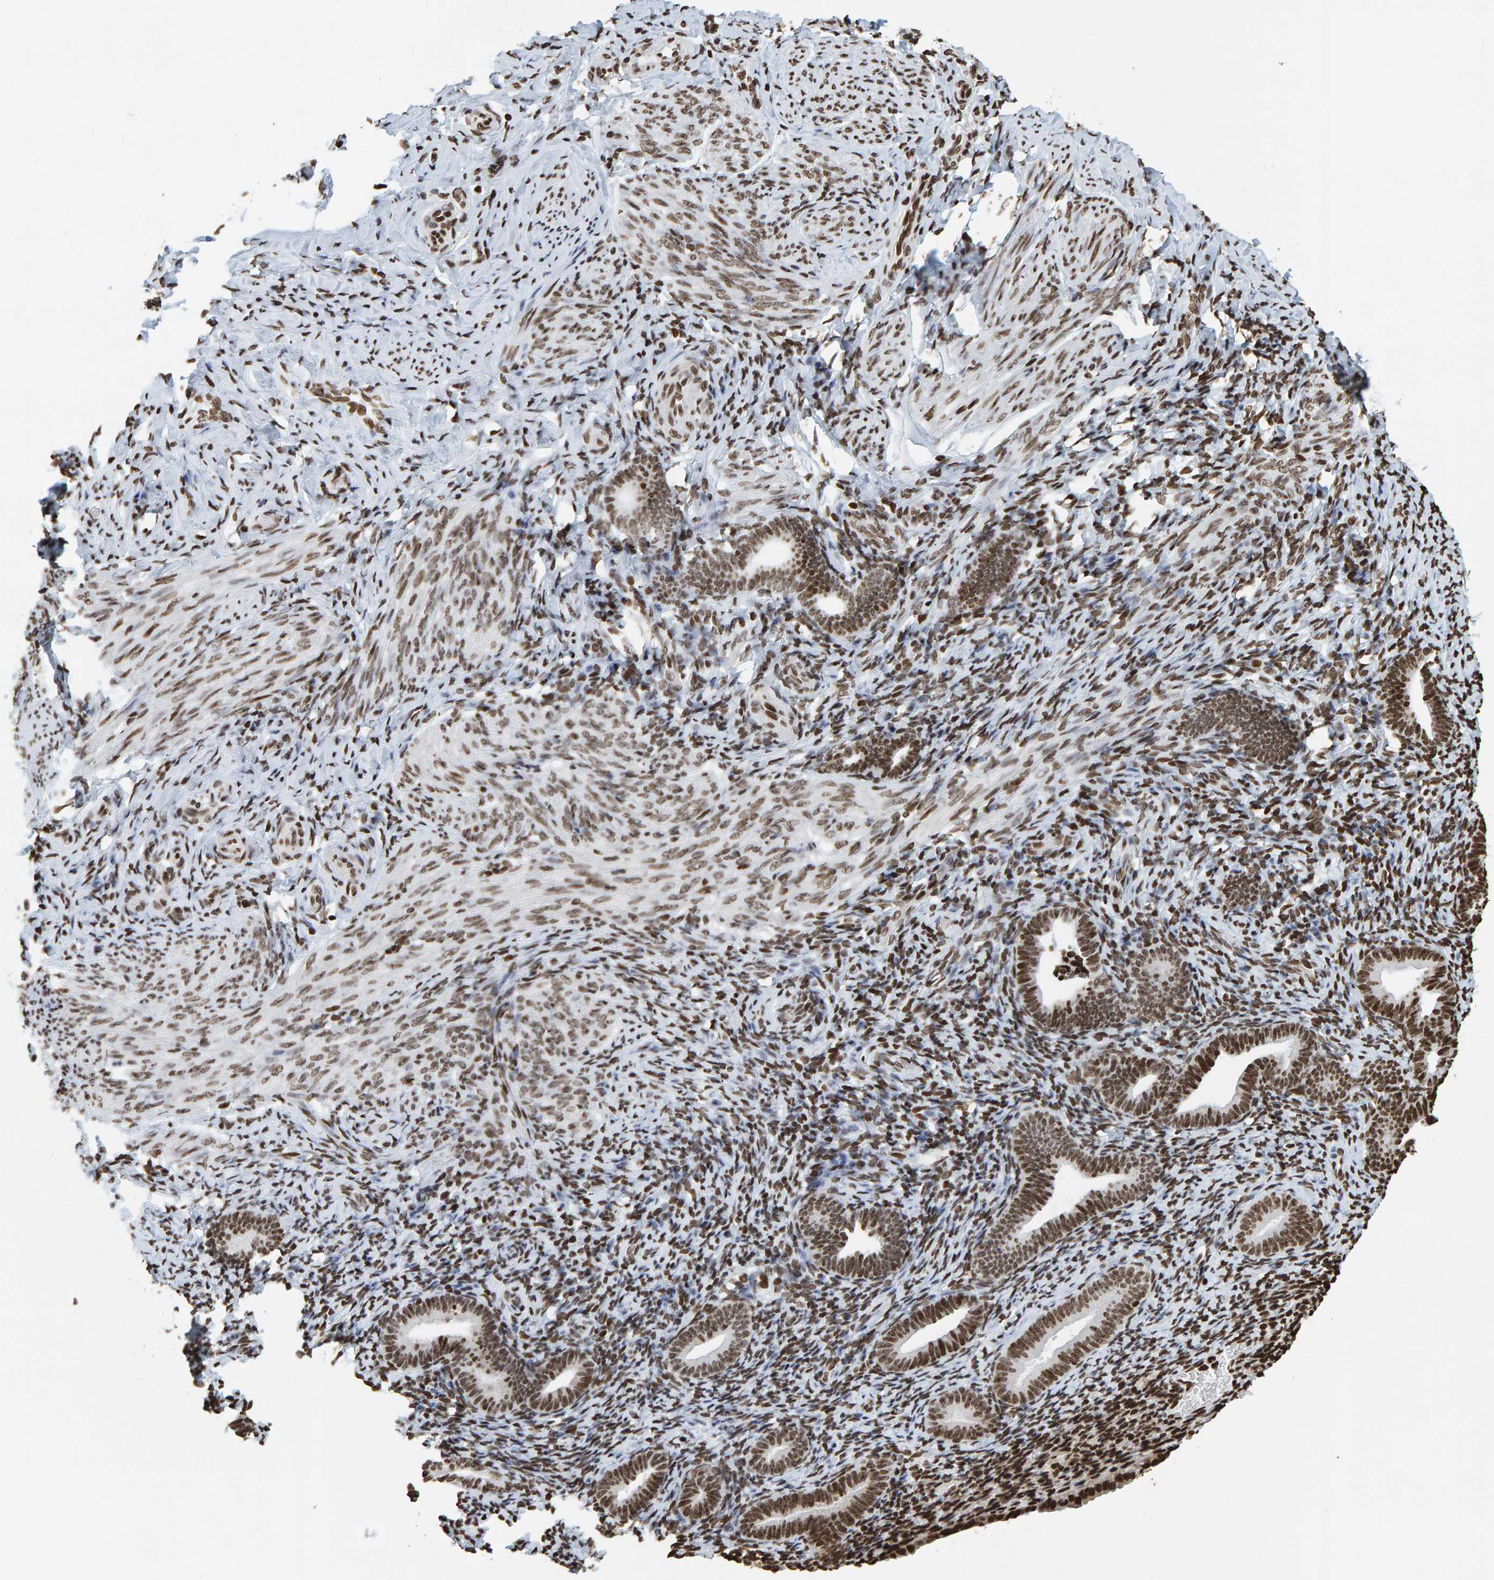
{"staining": {"intensity": "strong", "quantity": ">75%", "location": "nuclear"}, "tissue": "endometrium", "cell_type": "Cells in endometrial stroma", "image_type": "normal", "snomed": [{"axis": "morphology", "description": "Normal tissue, NOS"}, {"axis": "topography", "description": "Endometrium"}], "caption": "This photomicrograph shows IHC staining of unremarkable human endometrium, with high strong nuclear positivity in about >75% of cells in endometrial stroma.", "gene": "BRF2", "patient": {"sex": "female", "age": 51}}